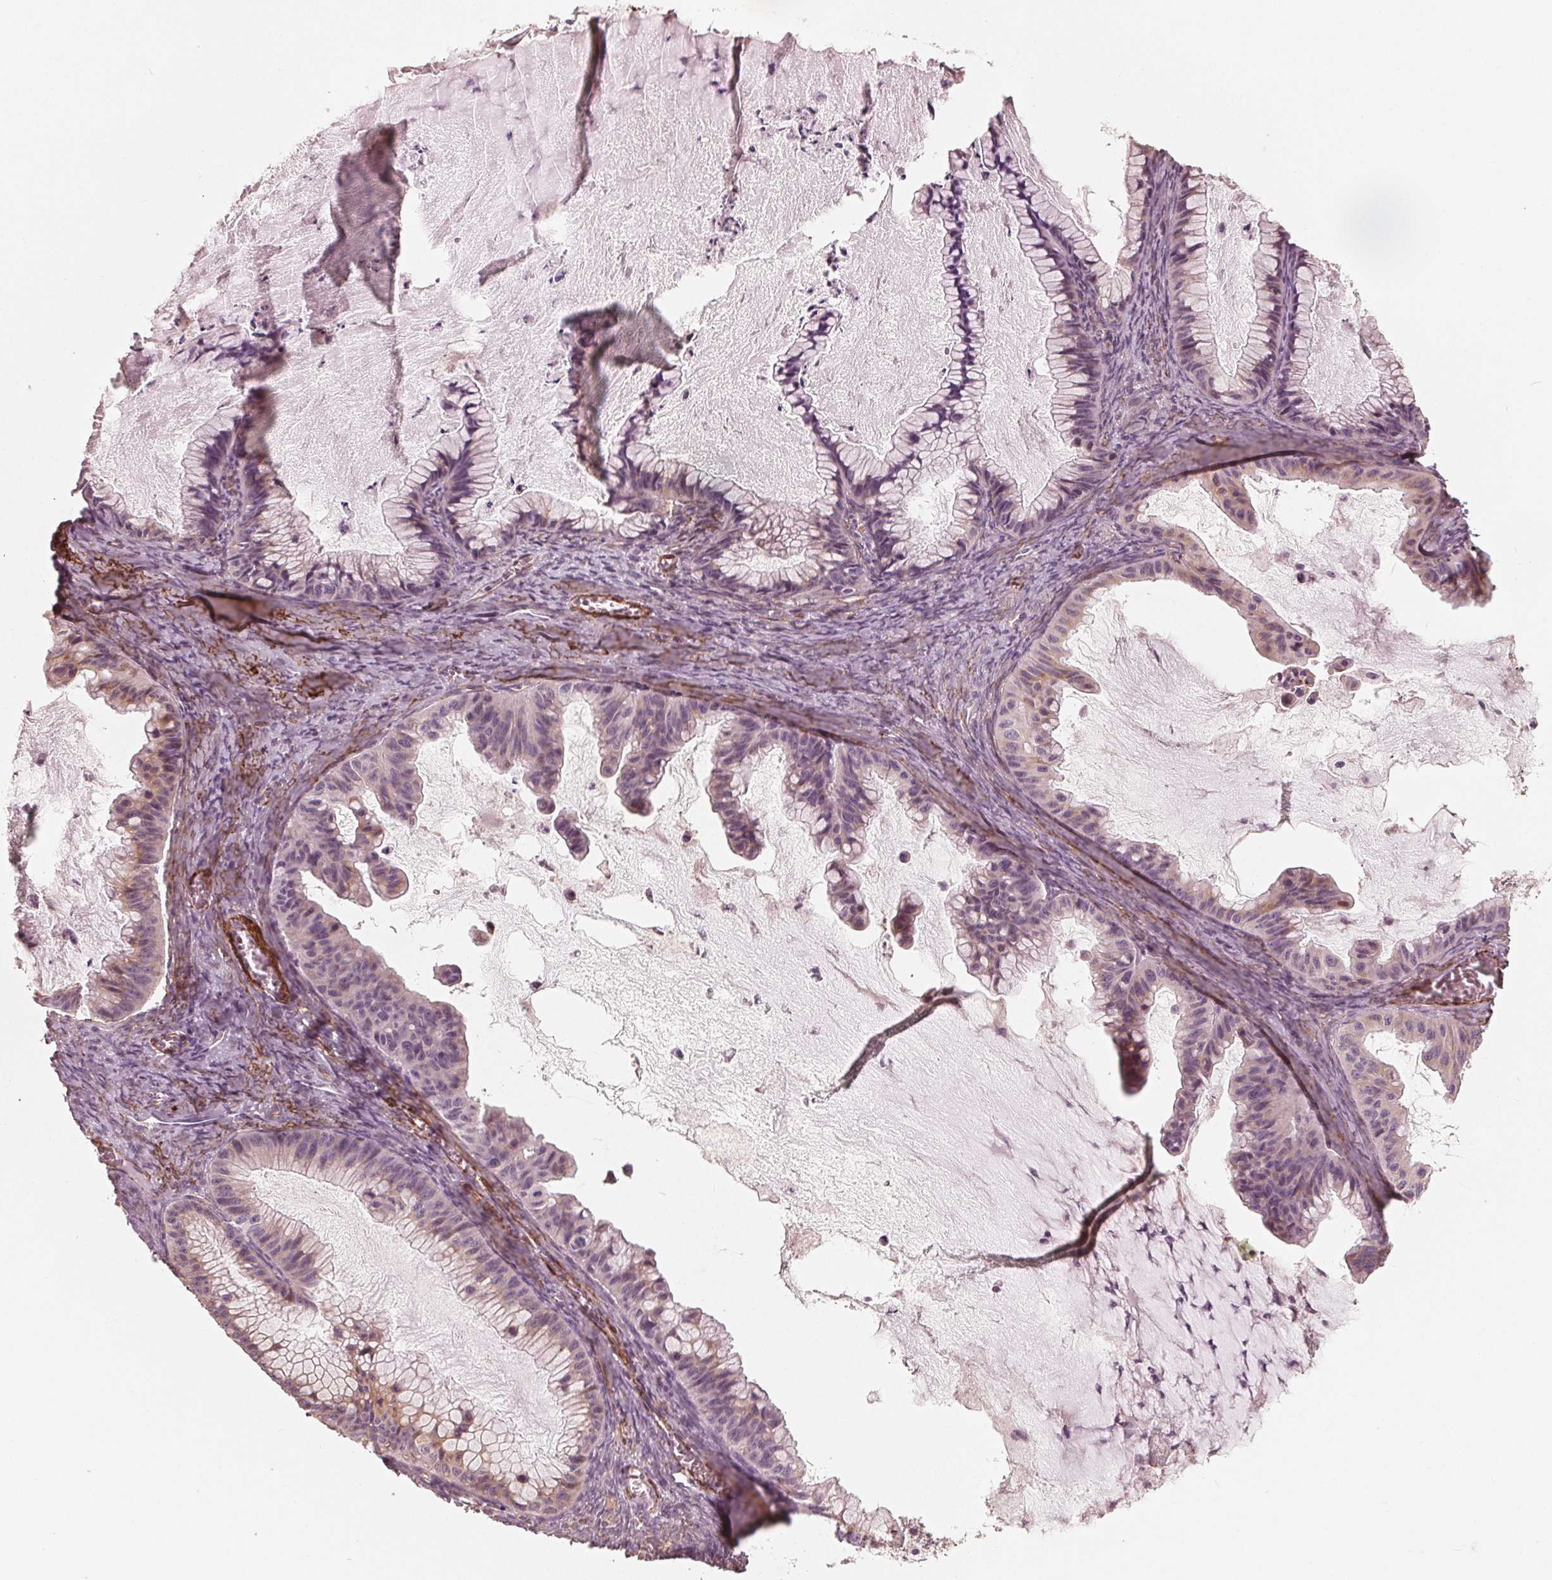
{"staining": {"intensity": "negative", "quantity": "none", "location": "none"}, "tissue": "ovarian cancer", "cell_type": "Tumor cells", "image_type": "cancer", "snomed": [{"axis": "morphology", "description": "Cystadenocarcinoma, mucinous, NOS"}, {"axis": "topography", "description": "Ovary"}], "caption": "Immunohistochemistry (IHC) of human ovarian cancer shows no staining in tumor cells.", "gene": "MIER3", "patient": {"sex": "female", "age": 72}}